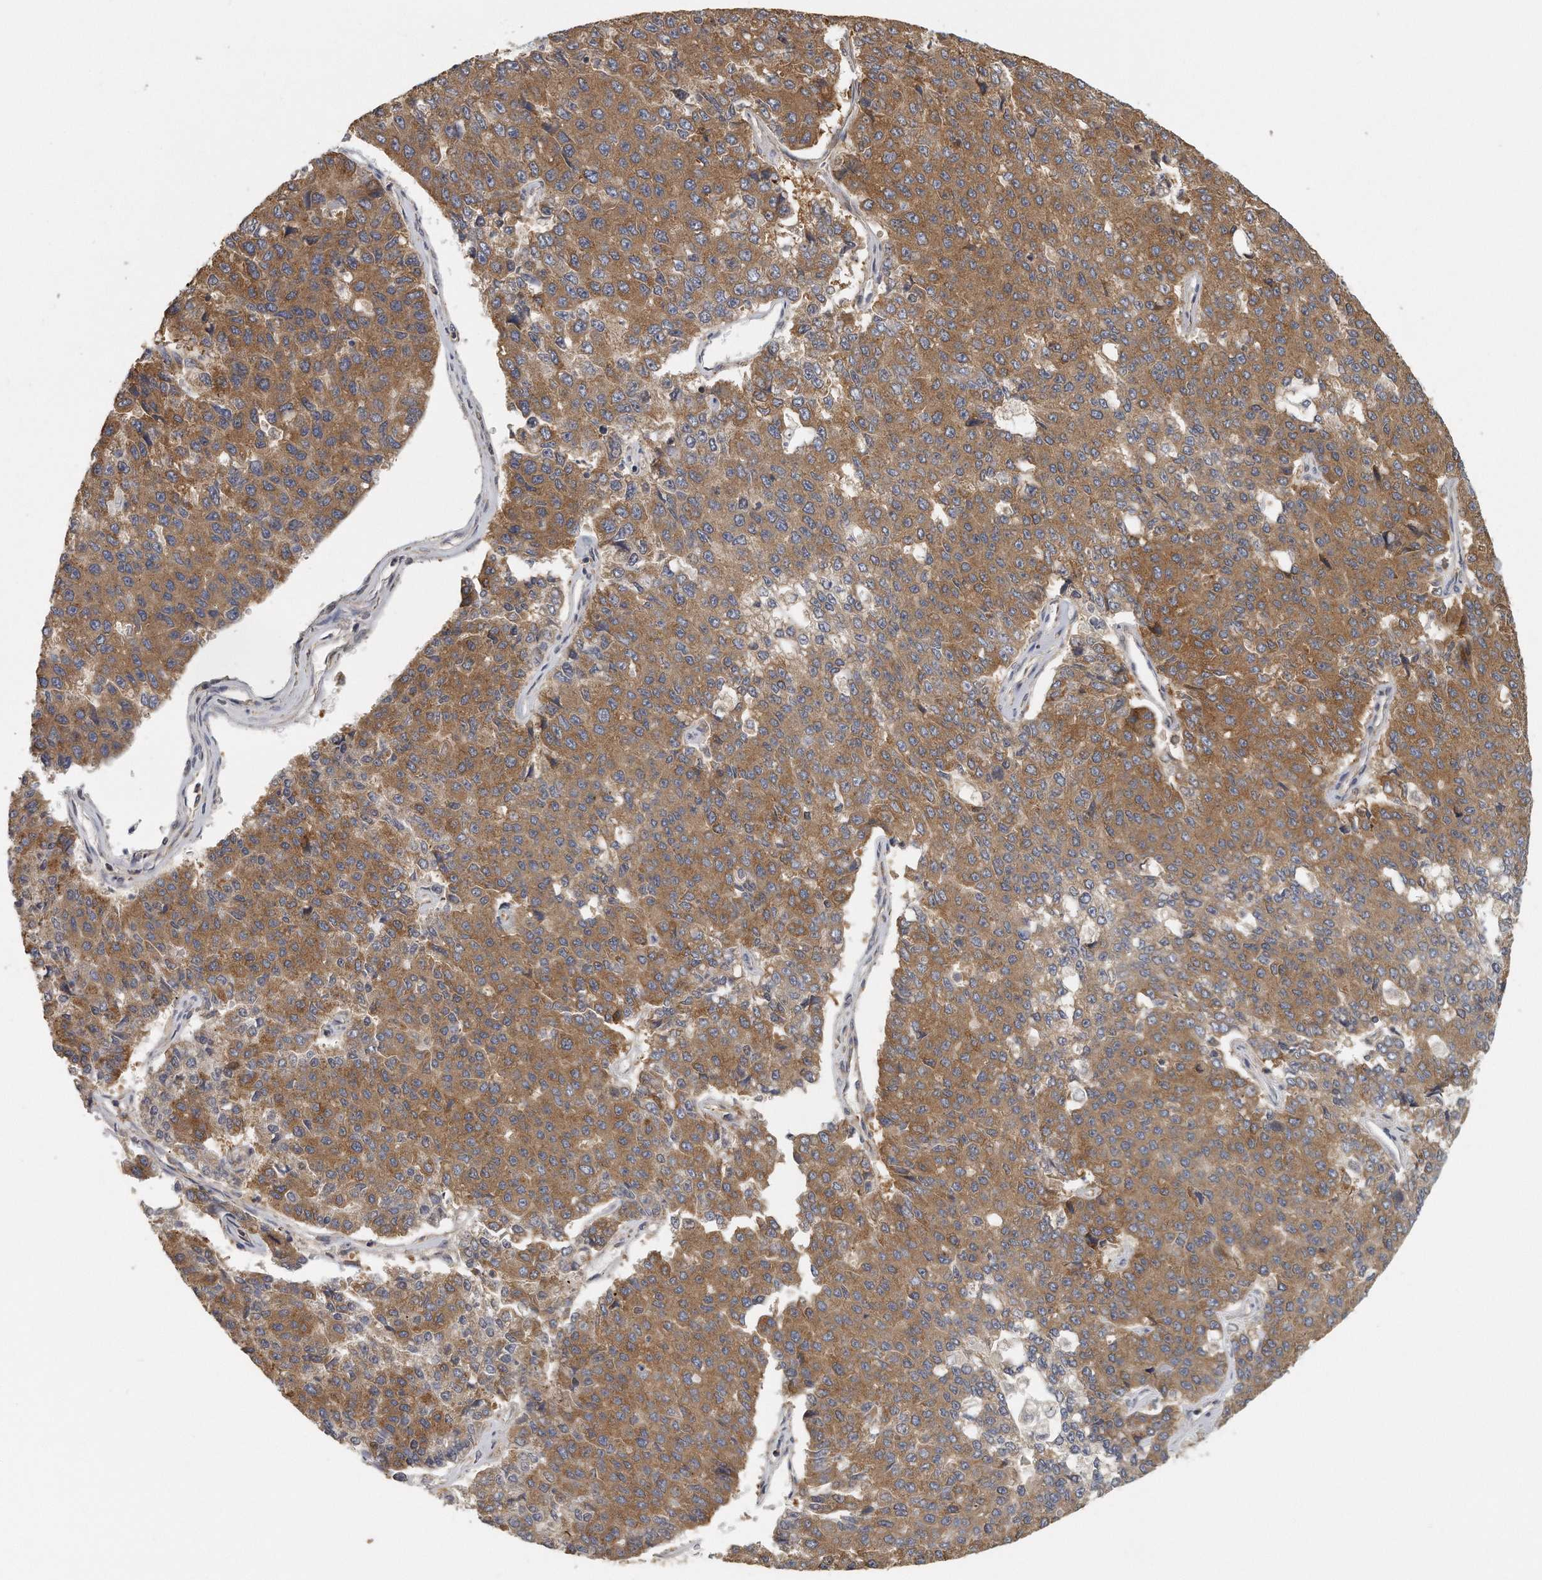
{"staining": {"intensity": "moderate", "quantity": ">75%", "location": "cytoplasmic/membranous"}, "tissue": "pancreatic cancer", "cell_type": "Tumor cells", "image_type": "cancer", "snomed": [{"axis": "morphology", "description": "Adenocarcinoma, NOS"}, {"axis": "topography", "description": "Pancreas"}], "caption": "Immunohistochemistry of human pancreatic cancer exhibits medium levels of moderate cytoplasmic/membranous positivity in approximately >75% of tumor cells.", "gene": "EIF3I", "patient": {"sex": "male", "age": 50}}